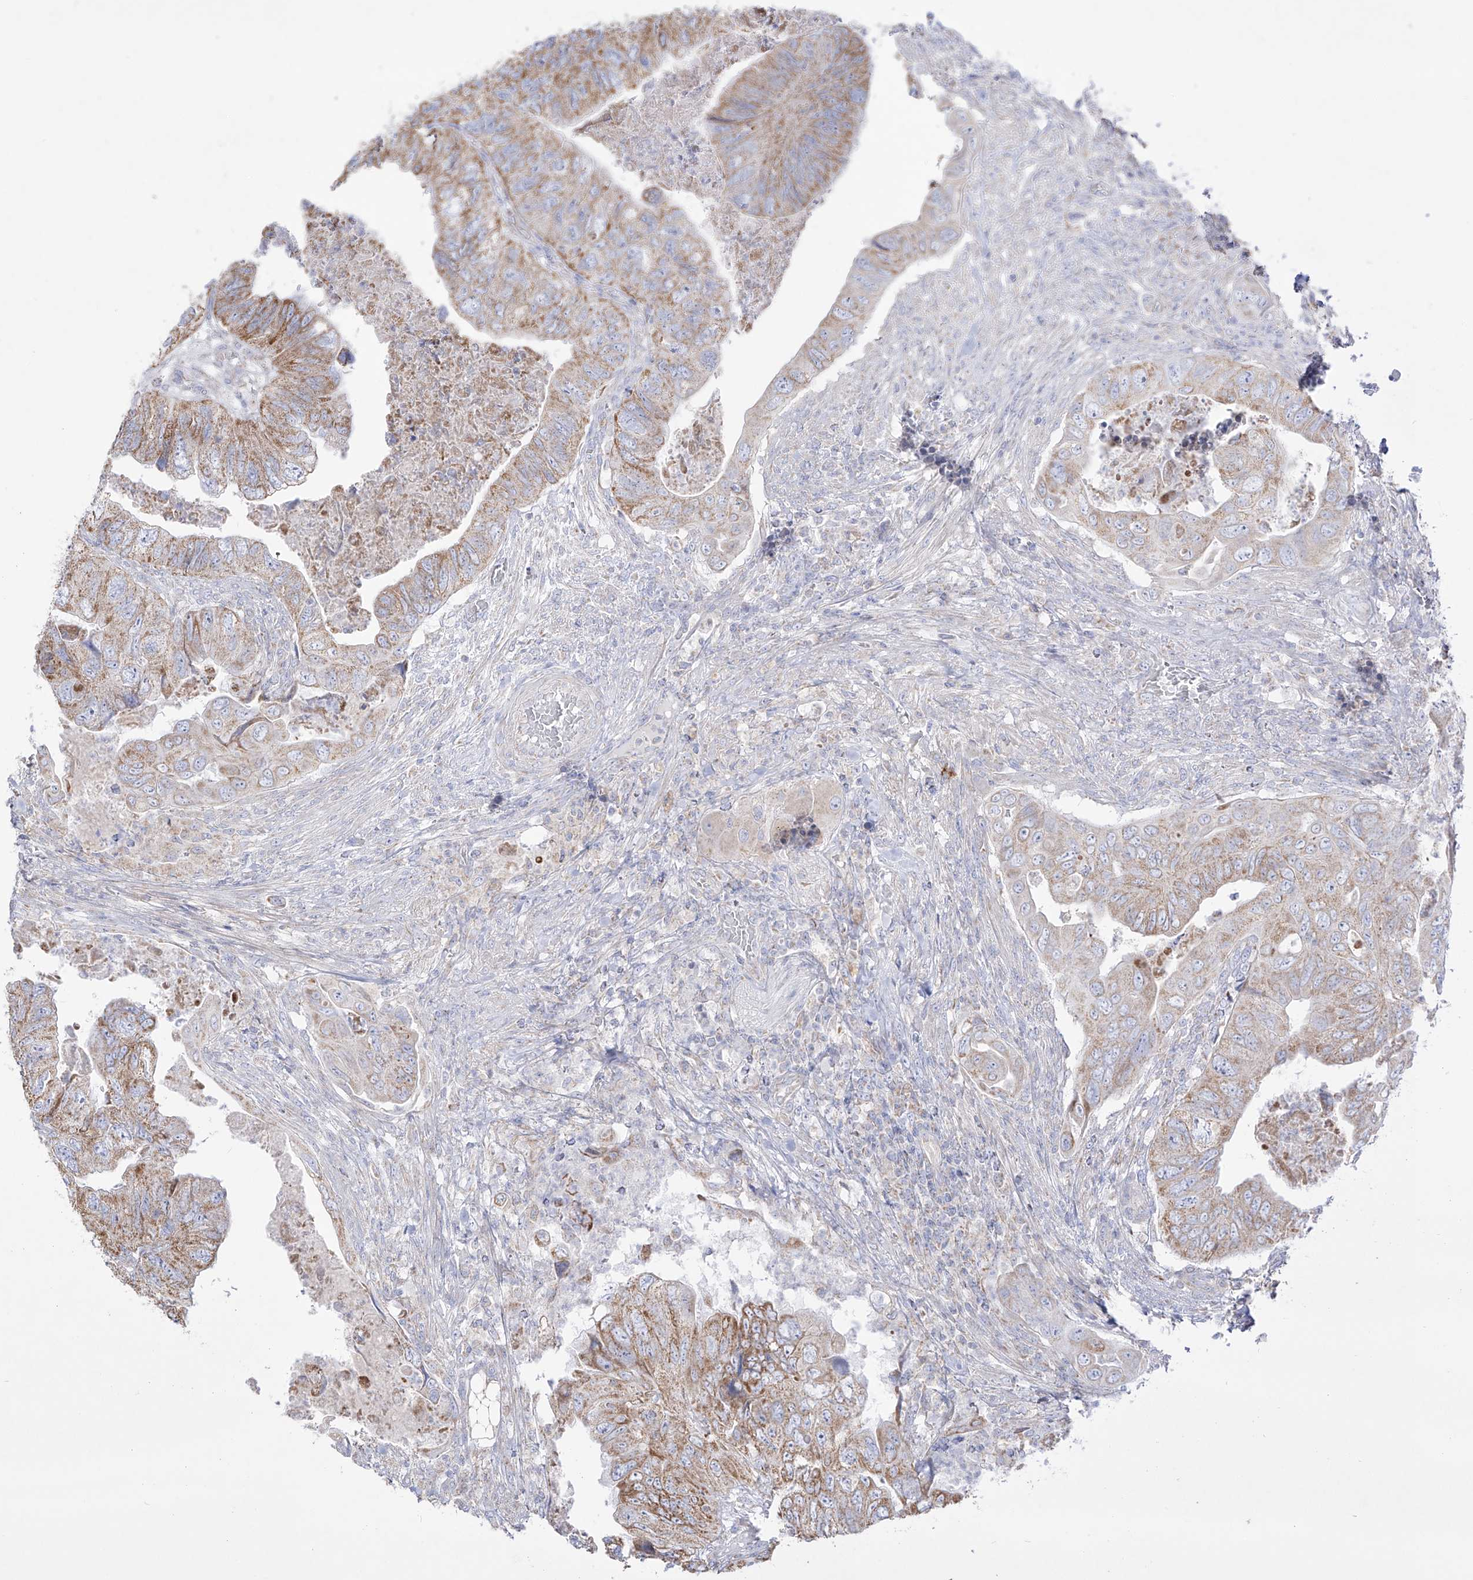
{"staining": {"intensity": "moderate", "quantity": ">75%", "location": "cytoplasmic/membranous"}, "tissue": "colorectal cancer", "cell_type": "Tumor cells", "image_type": "cancer", "snomed": [{"axis": "morphology", "description": "Adenocarcinoma, NOS"}, {"axis": "topography", "description": "Rectum"}], "caption": "Human adenocarcinoma (colorectal) stained with a brown dye exhibits moderate cytoplasmic/membranous positive positivity in about >75% of tumor cells.", "gene": "RCHY1", "patient": {"sex": "male", "age": 63}}